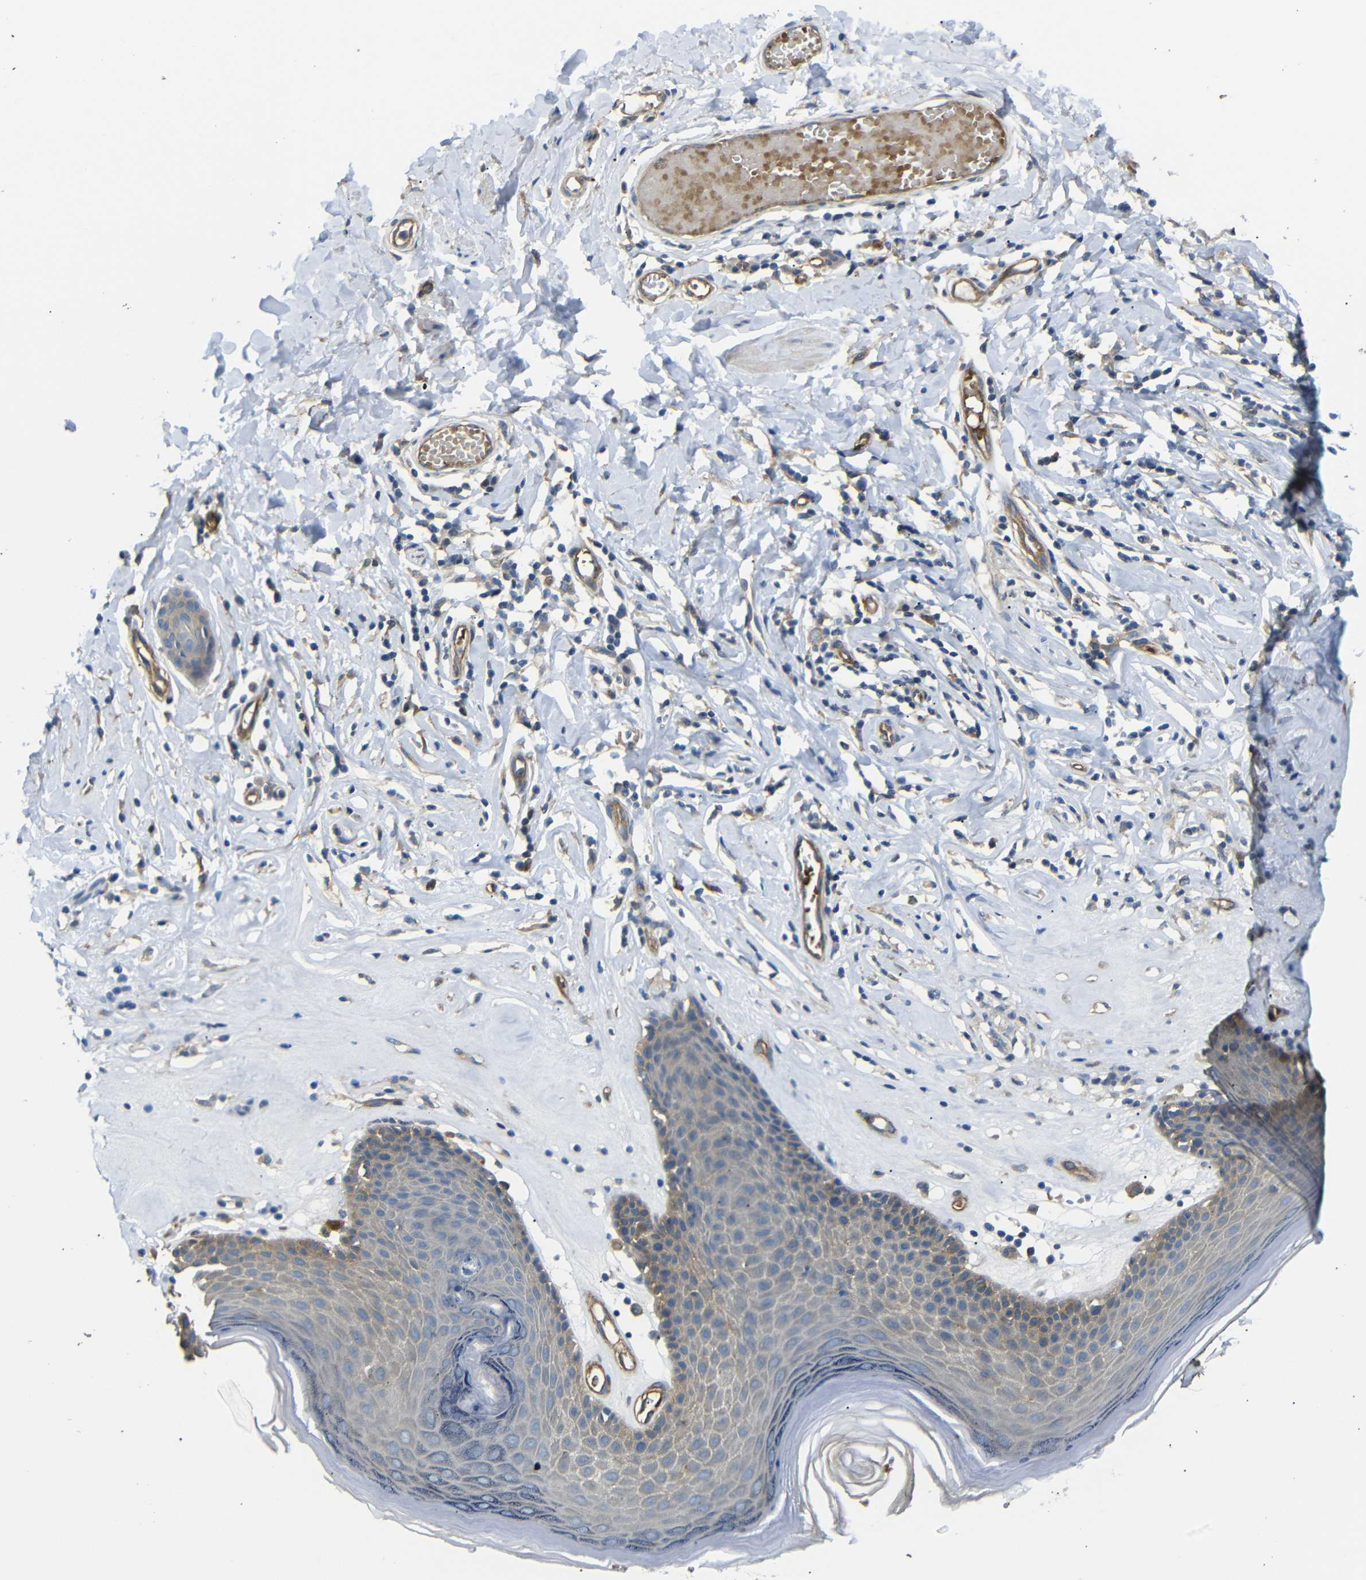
{"staining": {"intensity": "weak", "quantity": "25%-75%", "location": "cytoplasmic/membranous"}, "tissue": "skin", "cell_type": "Epidermal cells", "image_type": "normal", "snomed": [{"axis": "morphology", "description": "Normal tissue, NOS"}, {"axis": "morphology", "description": "Inflammation, NOS"}, {"axis": "topography", "description": "Vulva"}], "caption": "This is a photomicrograph of immunohistochemistry (IHC) staining of normal skin, which shows weak expression in the cytoplasmic/membranous of epidermal cells.", "gene": "MYO1B", "patient": {"sex": "female", "age": 84}}